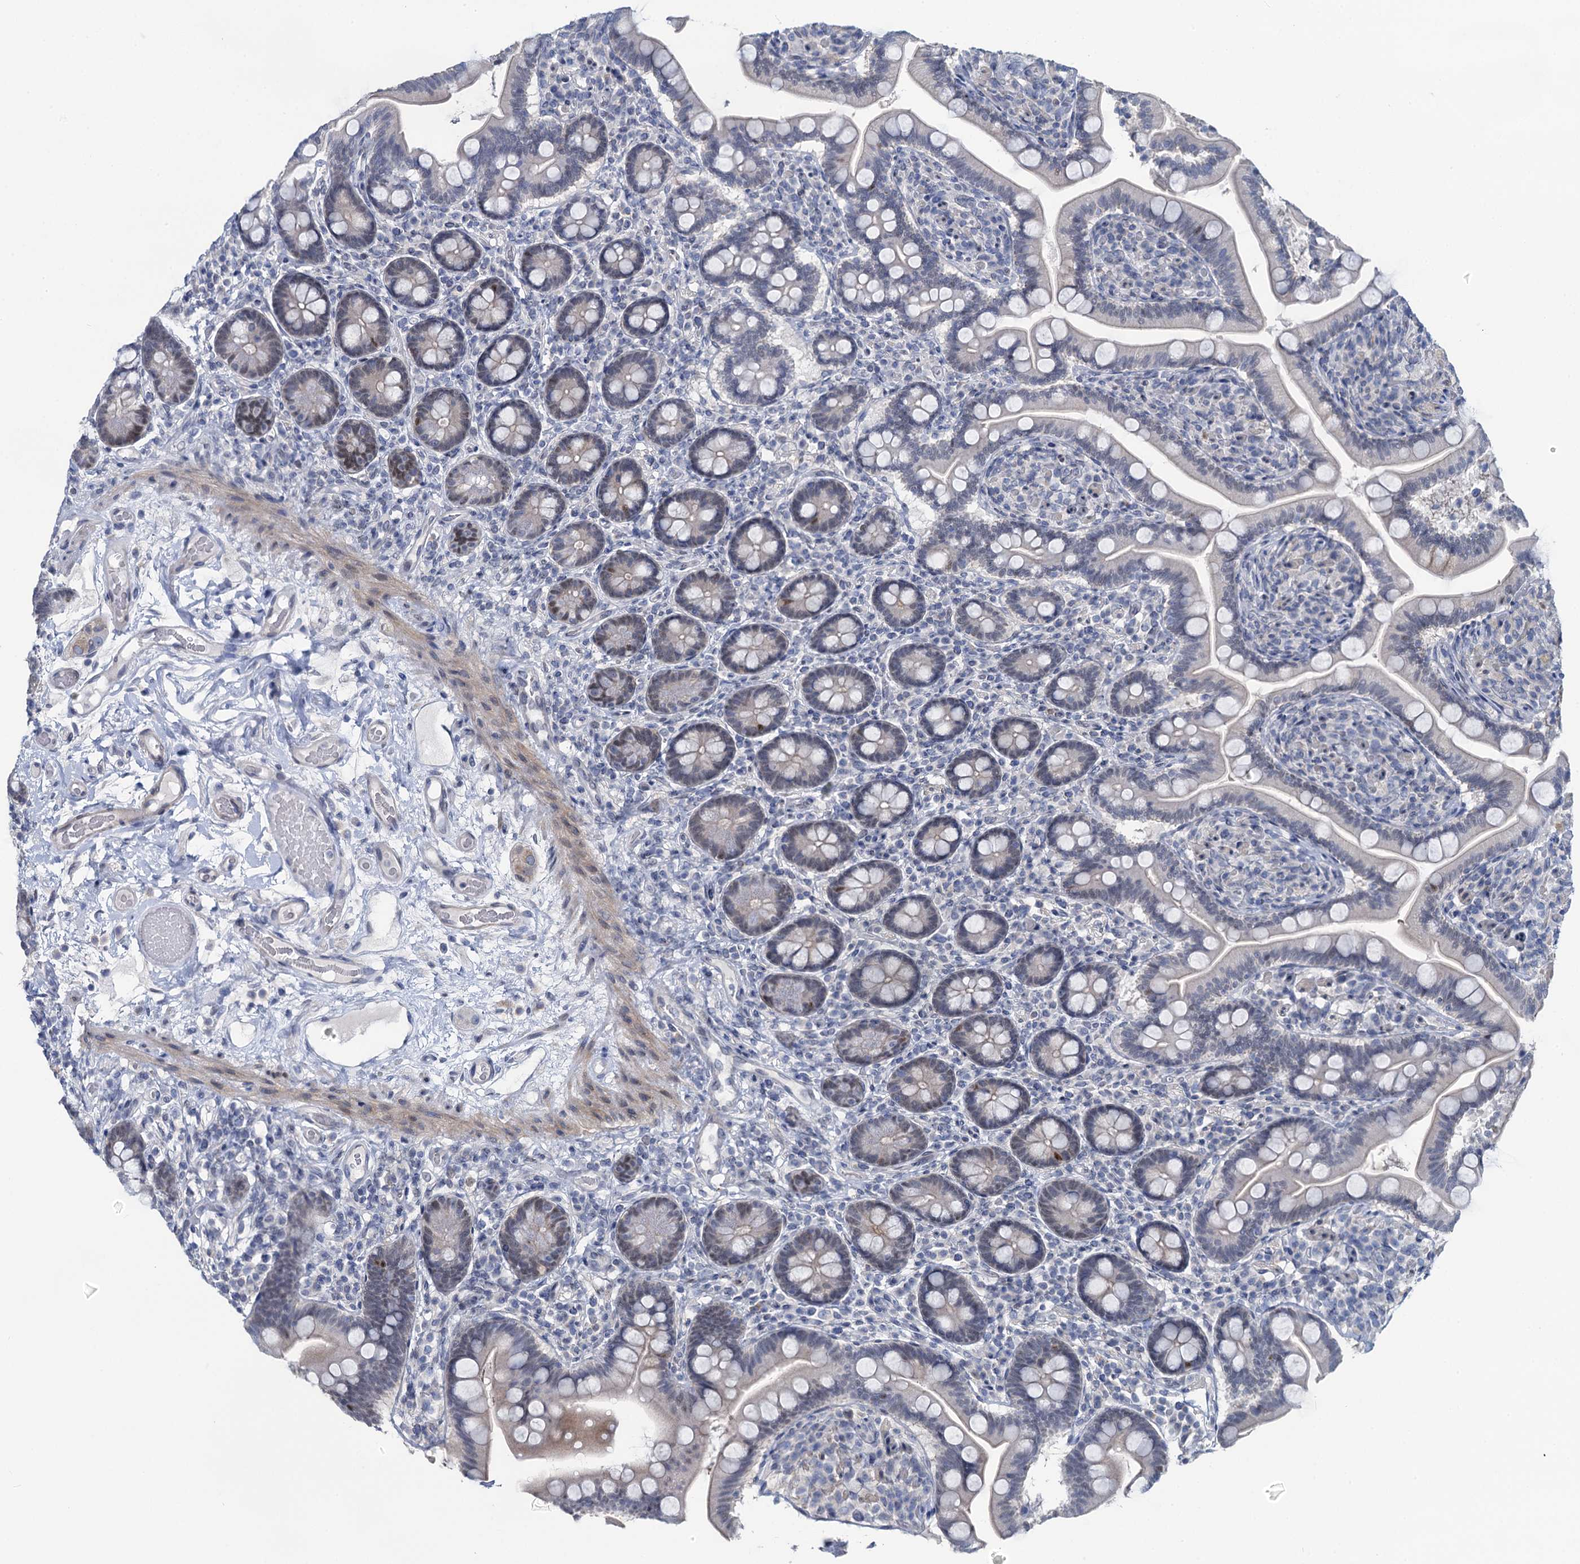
{"staining": {"intensity": "negative", "quantity": "none", "location": "none"}, "tissue": "small intestine", "cell_type": "Glandular cells", "image_type": "normal", "snomed": [{"axis": "morphology", "description": "Normal tissue, NOS"}, {"axis": "topography", "description": "Small intestine"}], "caption": "Immunohistochemical staining of normal small intestine shows no significant staining in glandular cells.", "gene": "TOX3", "patient": {"sex": "female", "age": 64}}